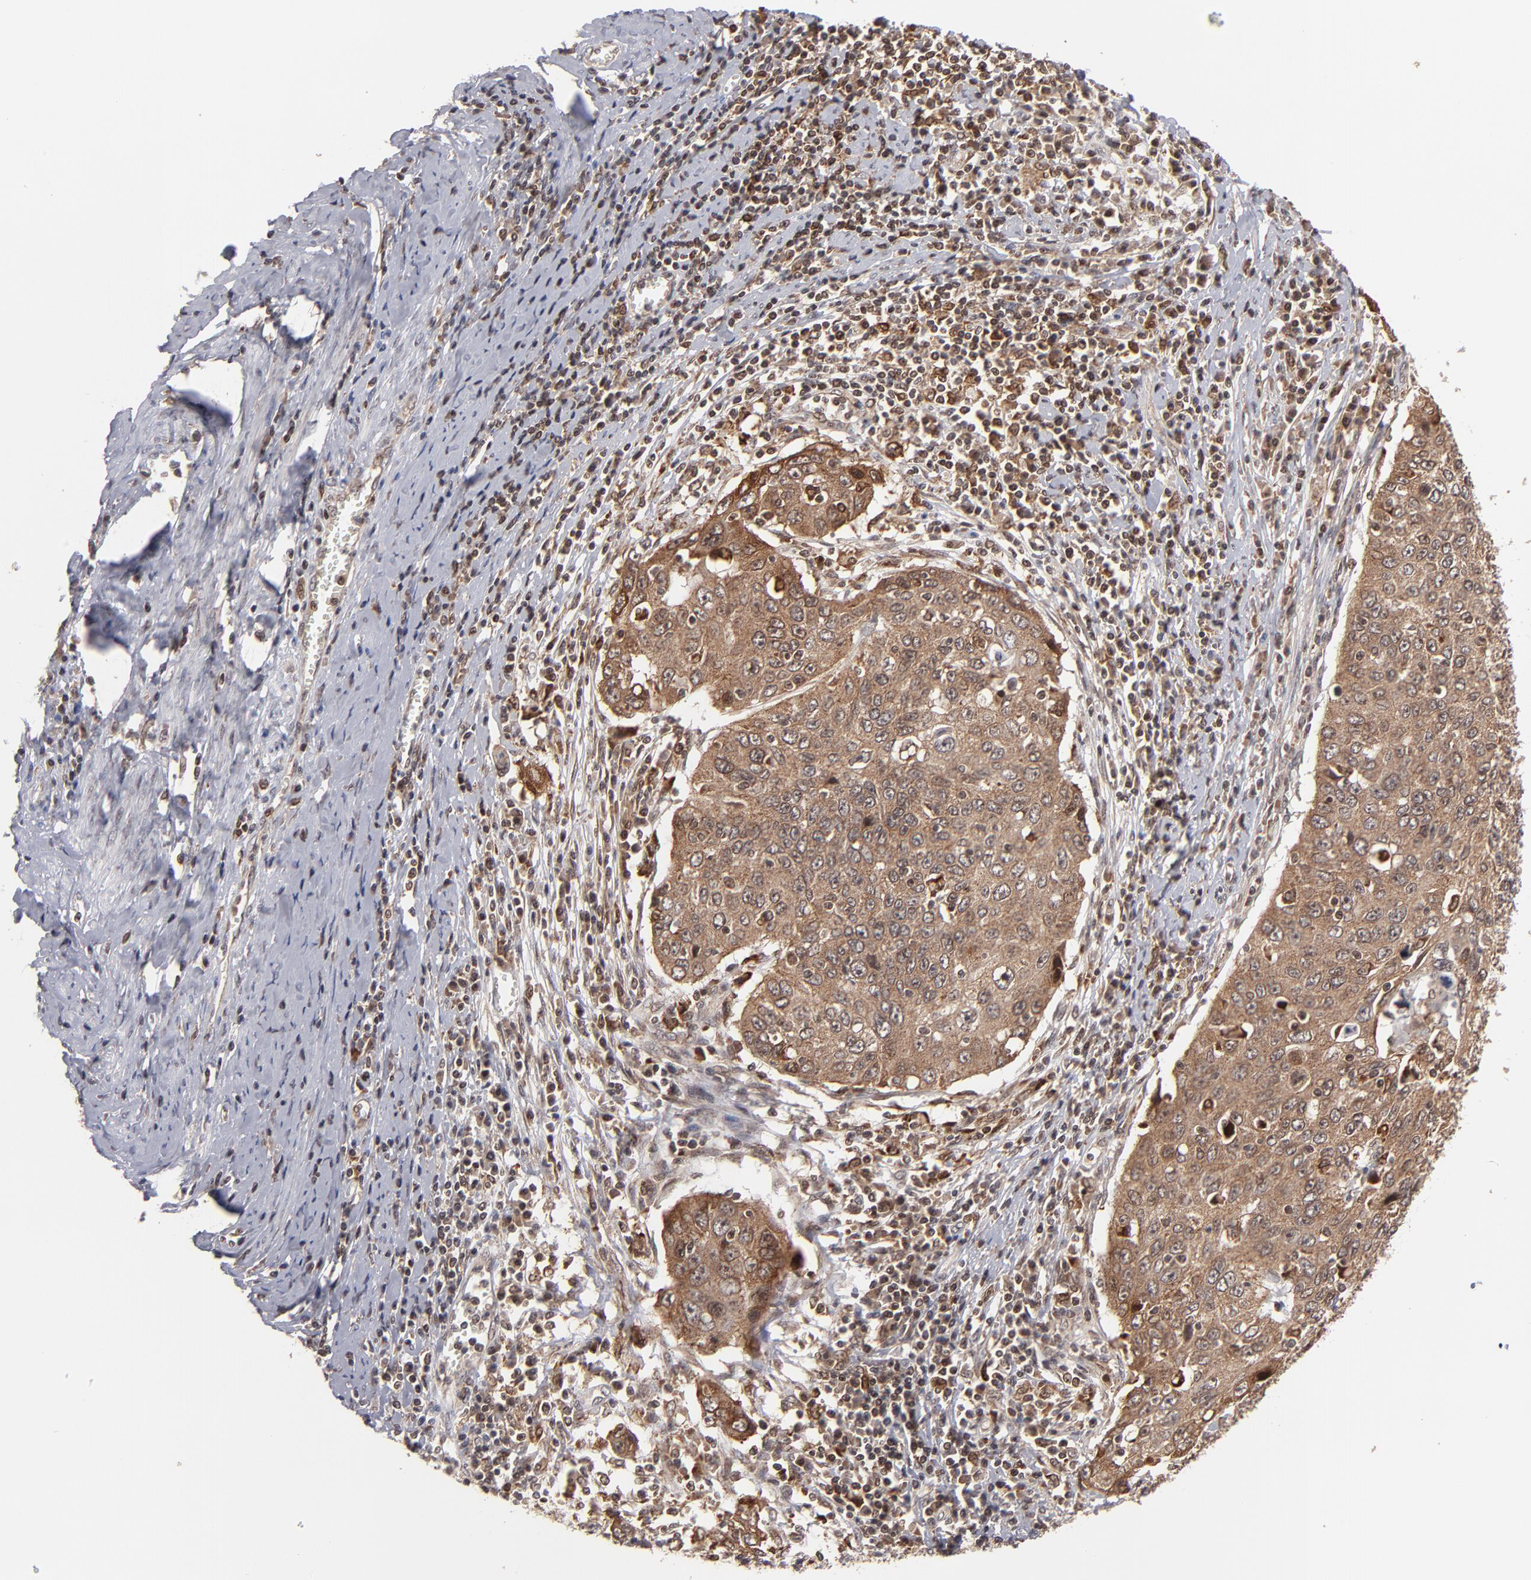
{"staining": {"intensity": "strong", "quantity": ">75%", "location": "cytoplasmic/membranous"}, "tissue": "cervical cancer", "cell_type": "Tumor cells", "image_type": "cancer", "snomed": [{"axis": "morphology", "description": "Squamous cell carcinoma, NOS"}, {"axis": "topography", "description": "Cervix"}], "caption": "Cervical cancer (squamous cell carcinoma) stained with immunohistochemistry (IHC) shows strong cytoplasmic/membranous staining in approximately >75% of tumor cells.", "gene": "RGS6", "patient": {"sex": "female", "age": 53}}